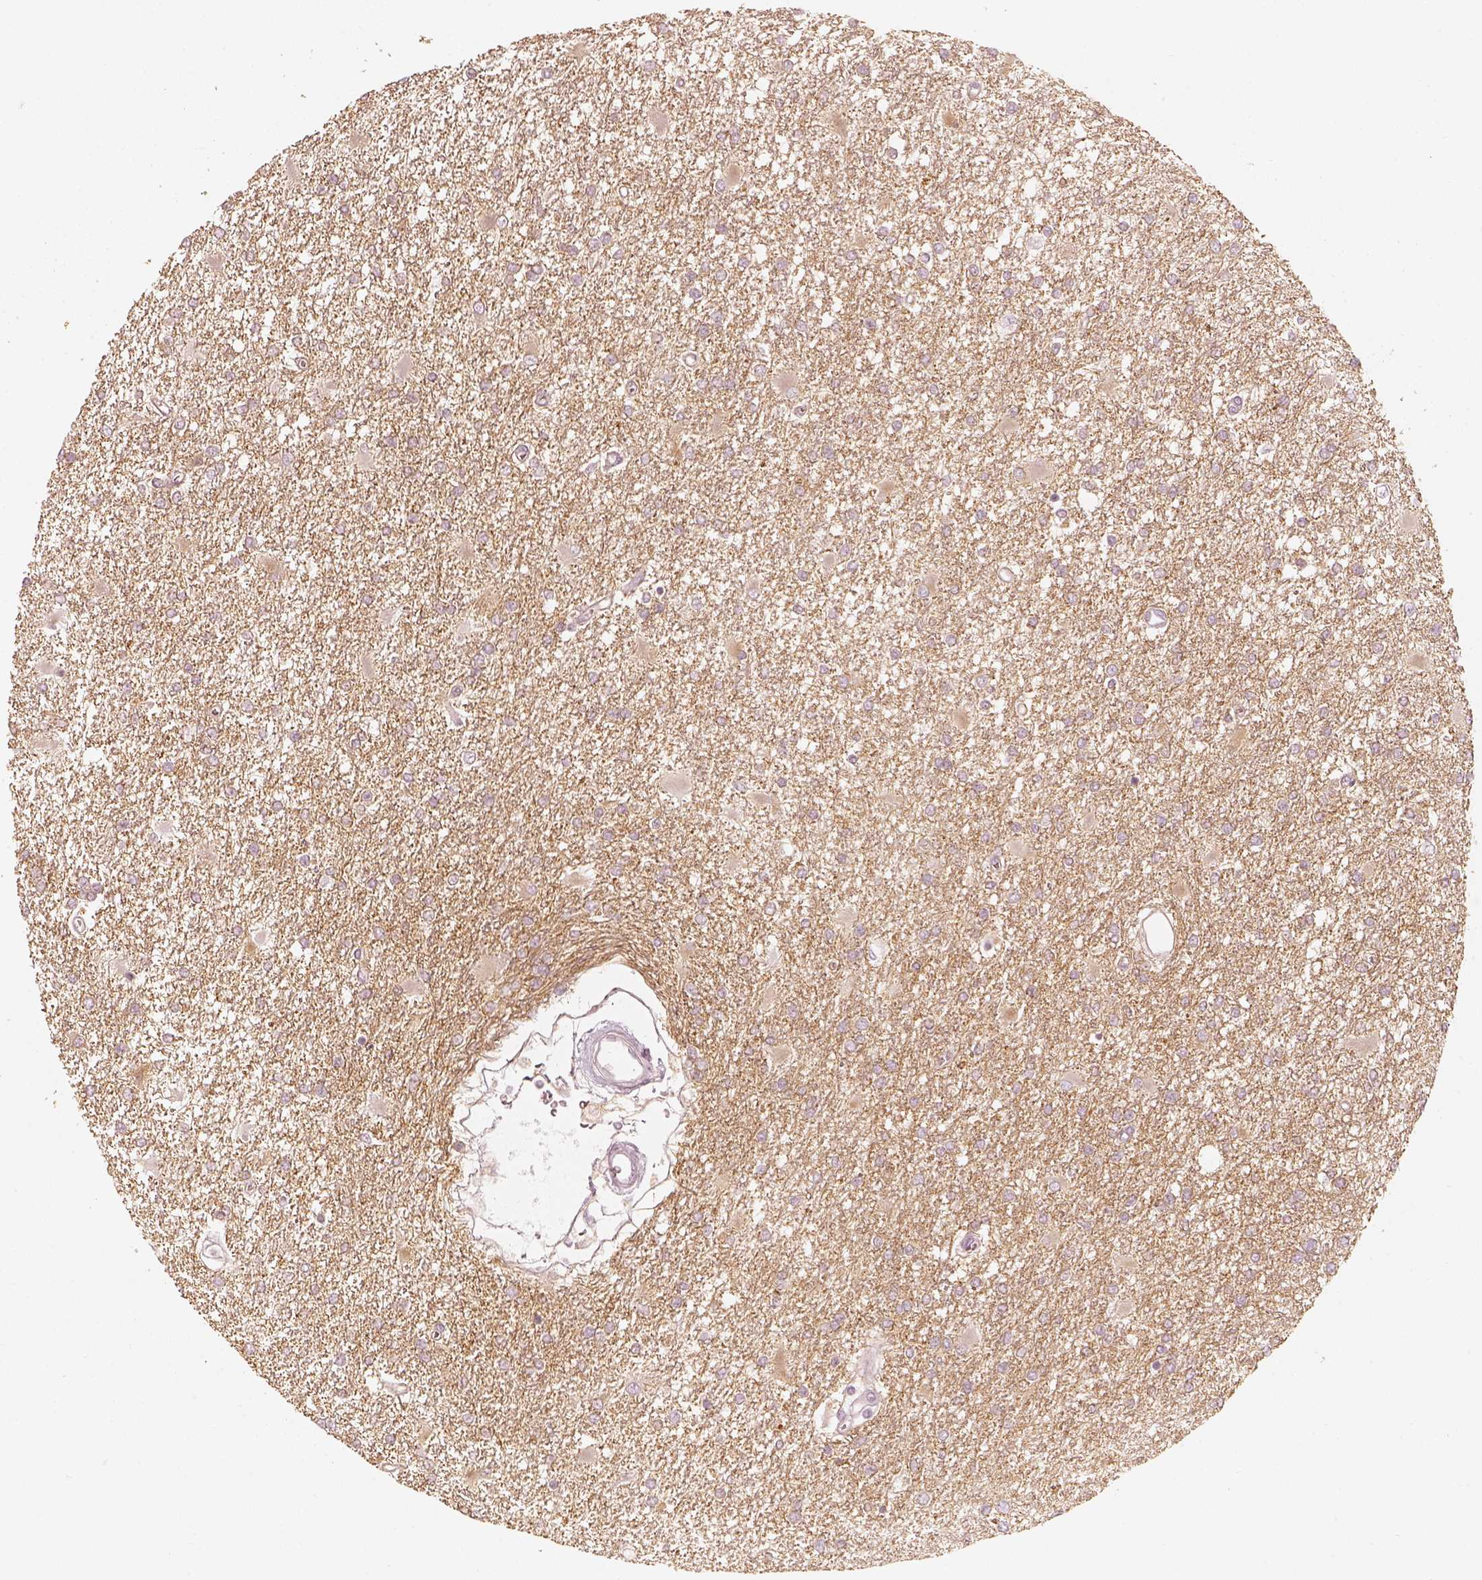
{"staining": {"intensity": "negative", "quantity": "none", "location": "none"}, "tissue": "glioma", "cell_type": "Tumor cells", "image_type": "cancer", "snomed": [{"axis": "morphology", "description": "Glioma, malignant, High grade"}, {"axis": "topography", "description": "Cerebral cortex"}], "caption": "Immunohistochemistry of human malignant glioma (high-grade) demonstrates no positivity in tumor cells.", "gene": "FMNL2", "patient": {"sex": "male", "age": 79}}